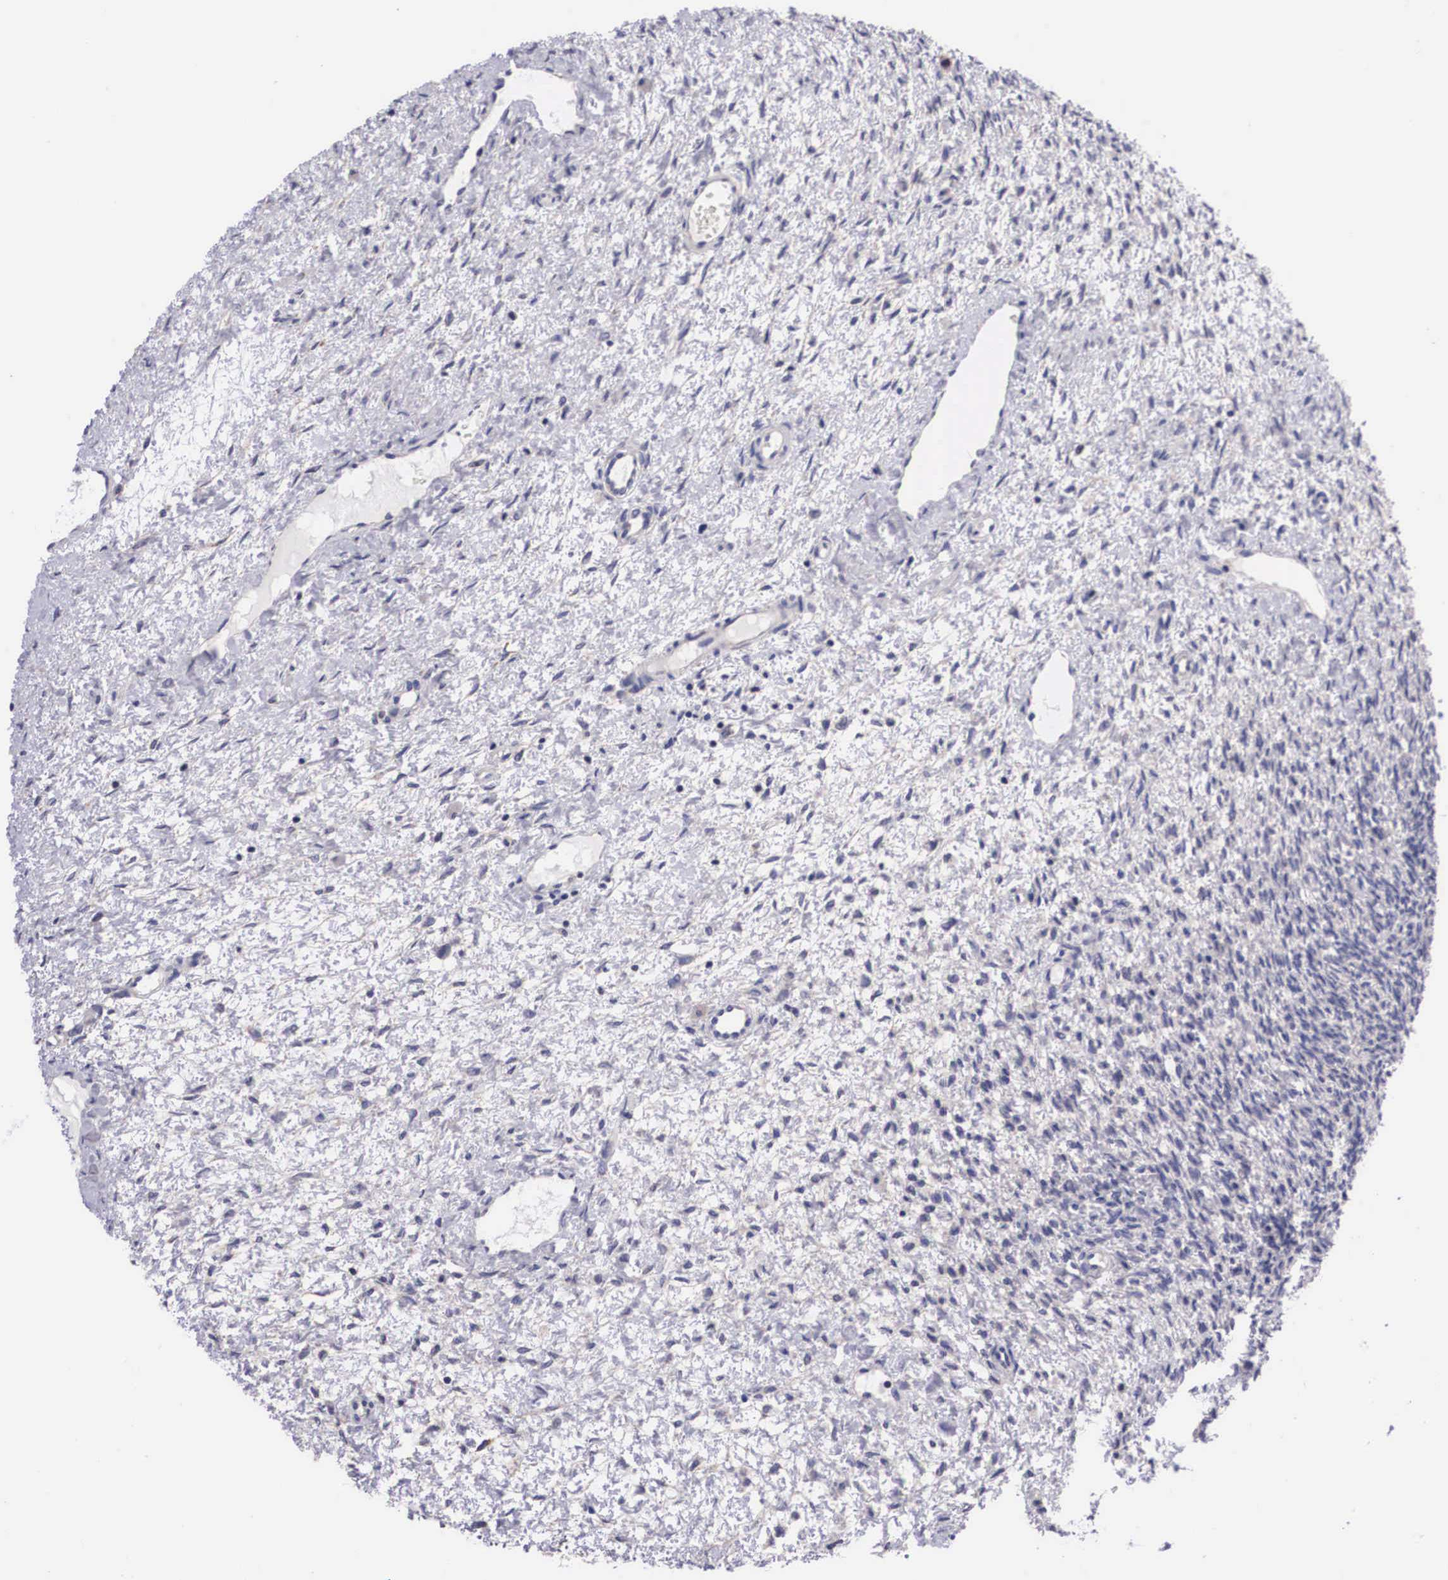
{"staining": {"intensity": "negative", "quantity": "none", "location": "none"}, "tissue": "ovary", "cell_type": "Ovarian stroma cells", "image_type": "normal", "snomed": [{"axis": "morphology", "description": "Normal tissue, NOS"}, {"axis": "topography", "description": "Ovary"}], "caption": "IHC micrograph of unremarkable ovary stained for a protein (brown), which displays no staining in ovarian stroma cells.", "gene": "ARG2", "patient": {"sex": "female", "age": 32}}